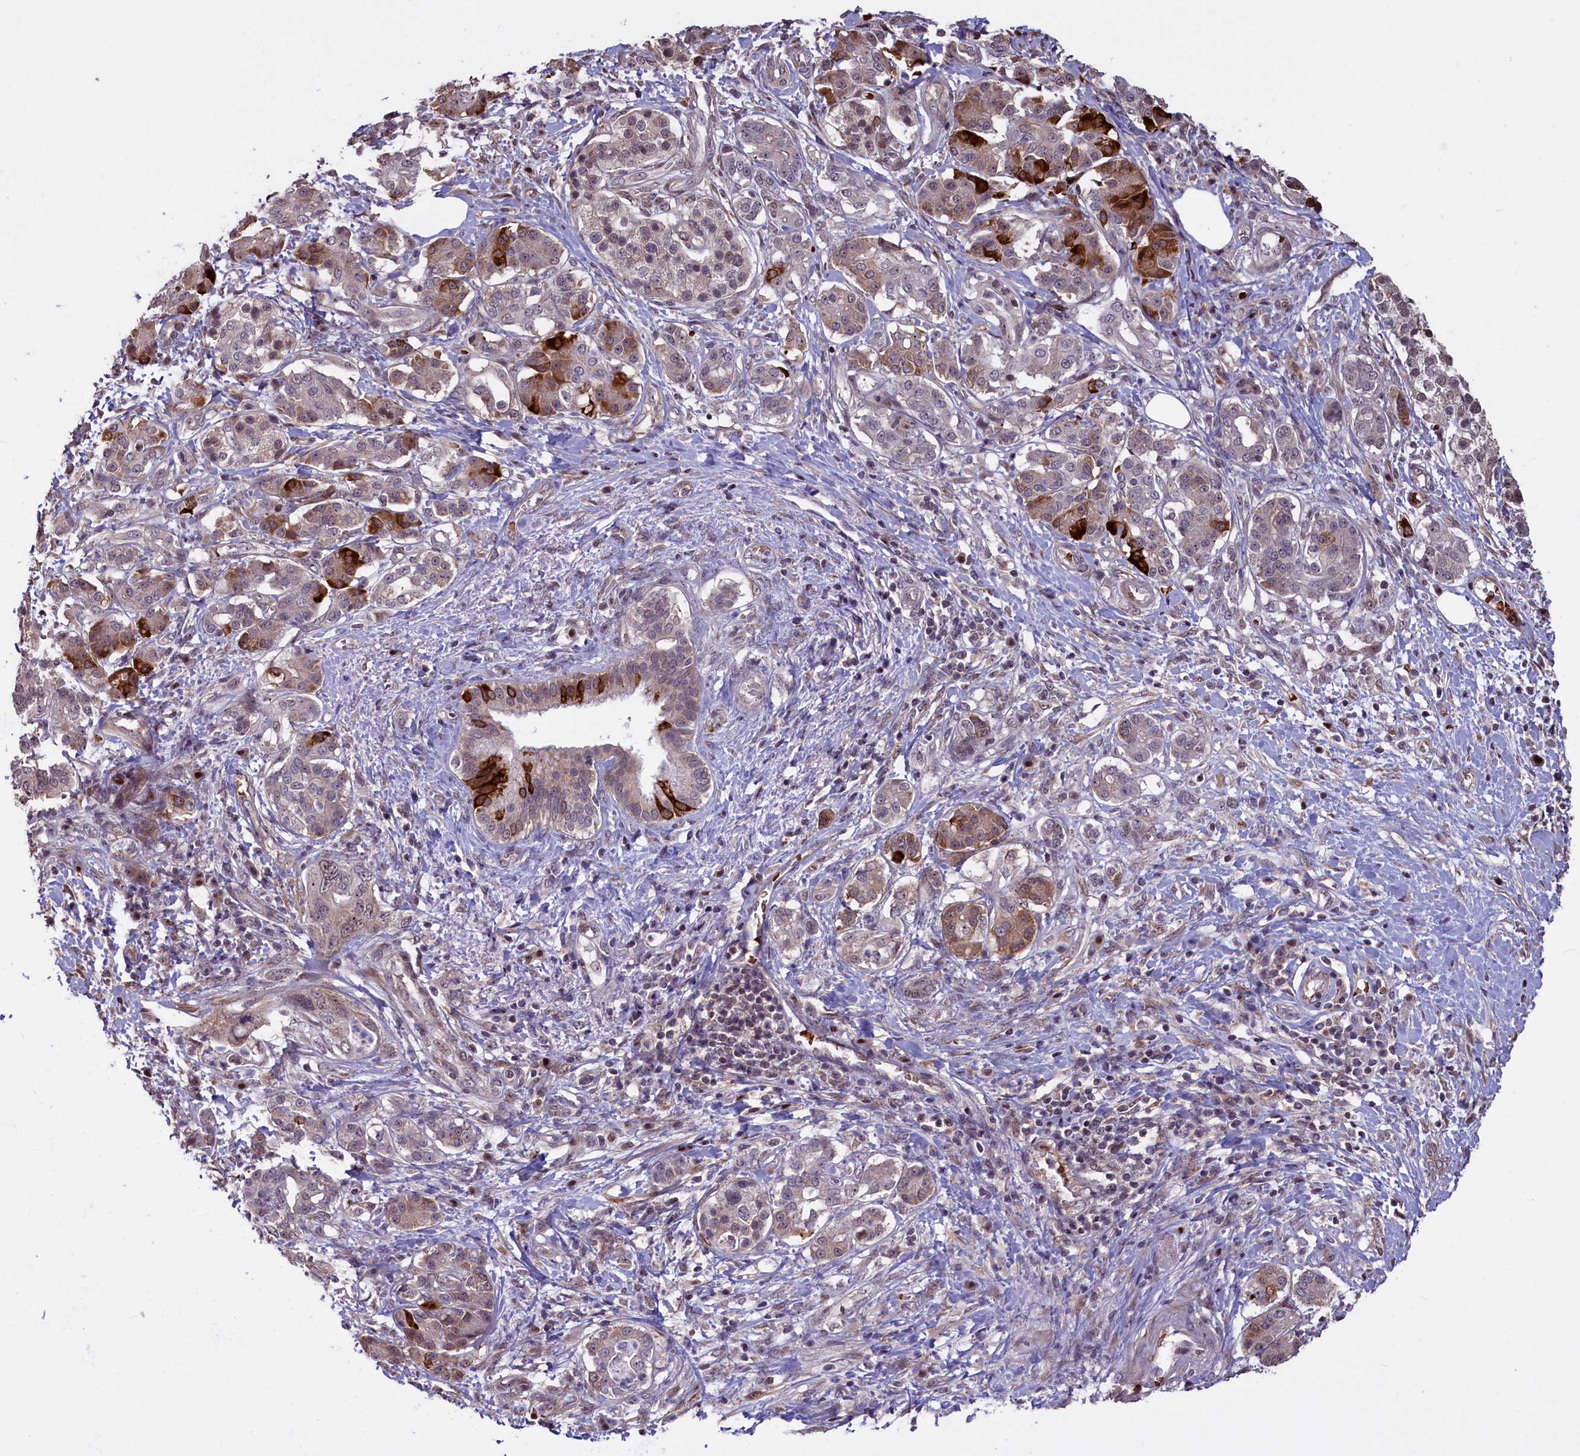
{"staining": {"intensity": "weak", "quantity": "25%-75%", "location": "cytoplasmic/membranous,nuclear"}, "tissue": "pancreatic cancer", "cell_type": "Tumor cells", "image_type": "cancer", "snomed": [{"axis": "morphology", "description": "Adenocarcinoma, NOS"}, {"axis": "topography", "description": "Pancreas"}], "caption": "Immunohistochemistry (IHC) image of neoplastic tissue: human pancreatic adenocarcinoma stained using immunohistochemistry demonstrates low levels of weak protein expression localized specifically in the cytoplasmic/membranous and nuclear of tumor cells, appearing as a cytoplasmic/membranous and nuclear brown color.", "gene": "SHFL", "patient": {"sex": "female", "age": 73}}